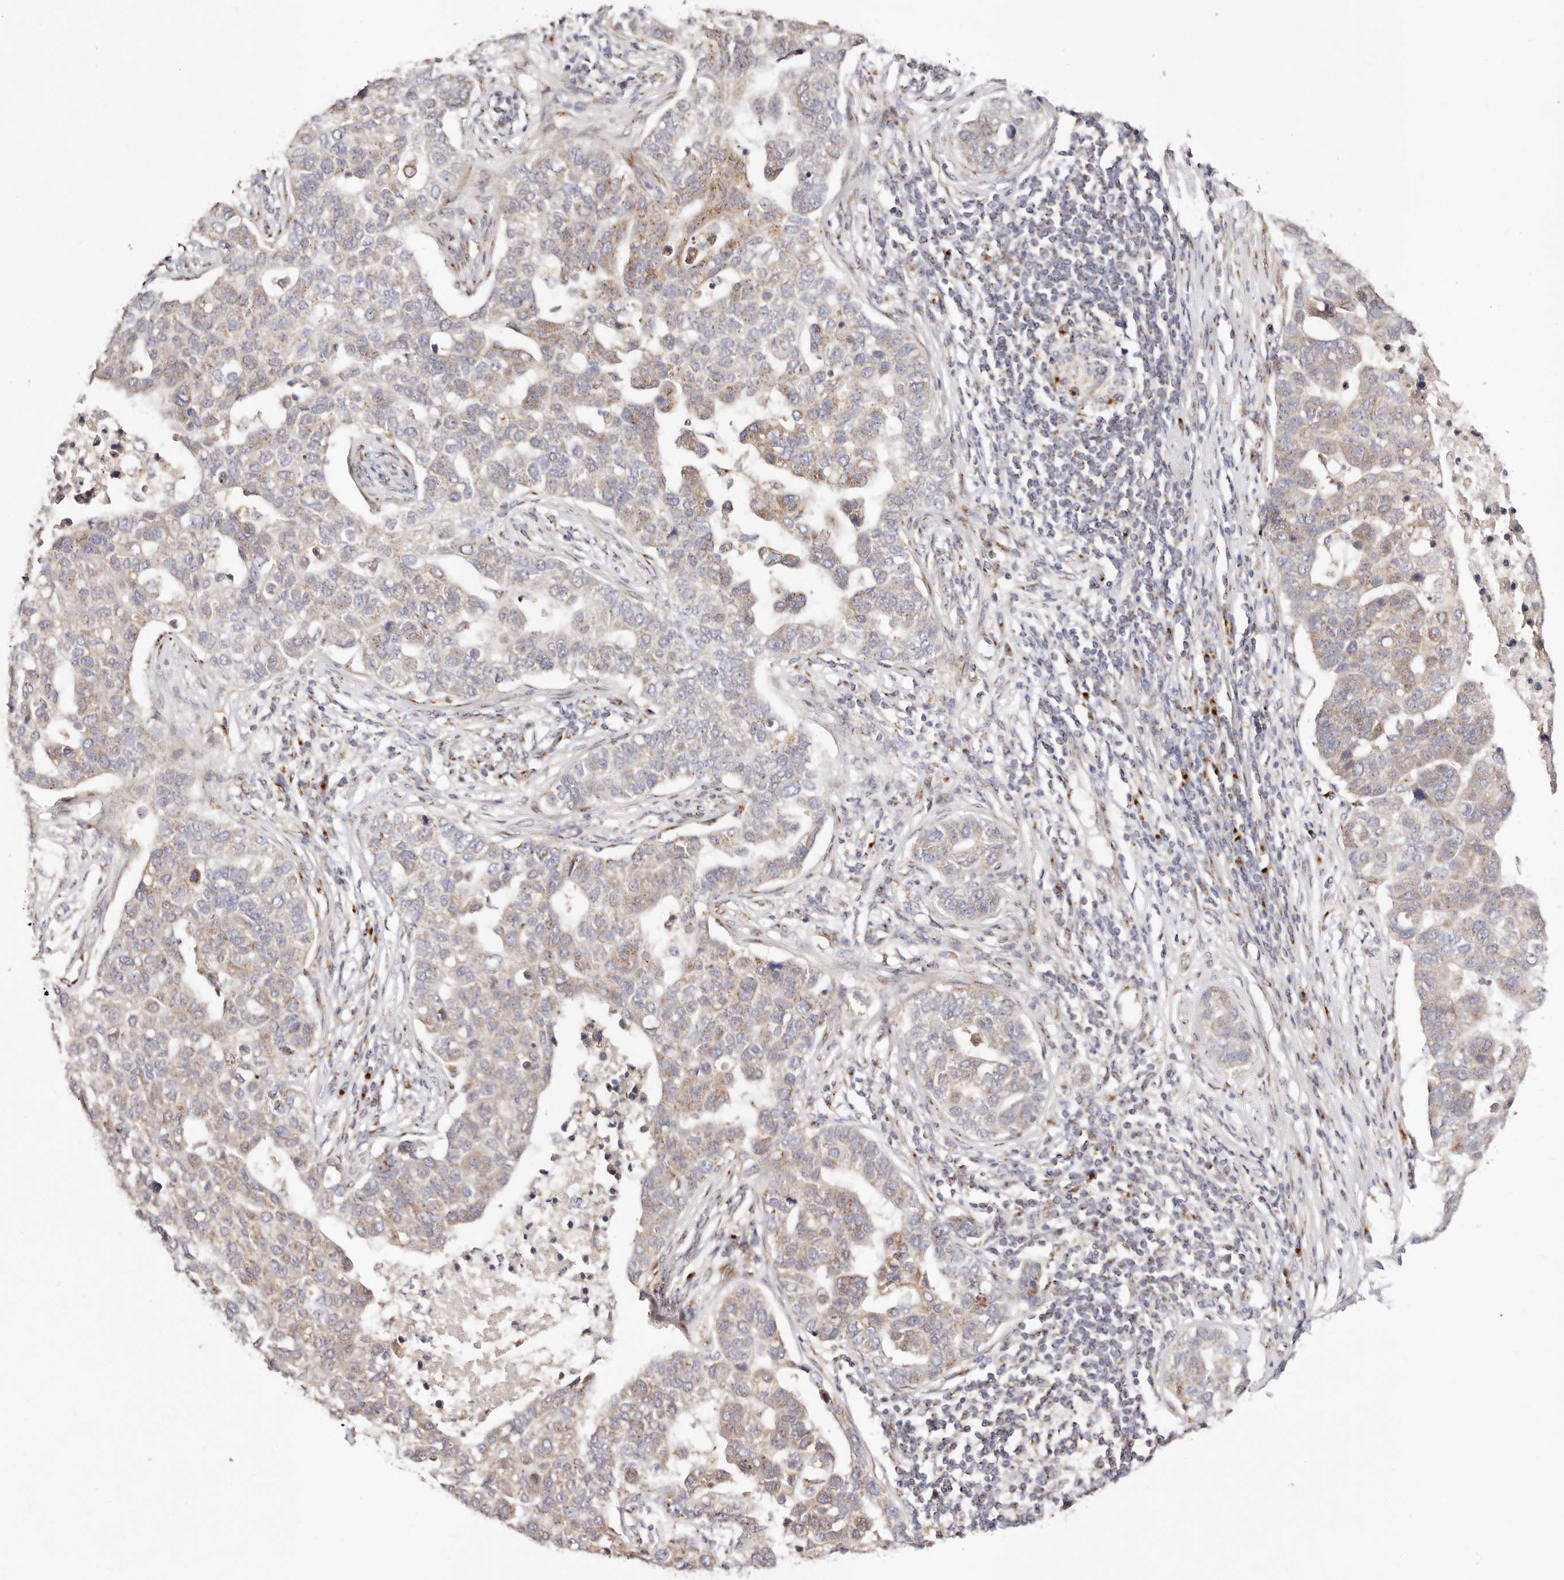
{"staining": {"intensity": "moderate", "quantity": "<25%", "location": "cytoplasmic/membranous"}, "tissue": "pancreatic cancer", "cell_type": "Tumor cells", "image_type": "cancer", "snomed": [{"axis": "morphology", "description": "Adenocarcinoma, NOS"}, {"axis": "topography", "description": "Pancreas"}], "caption": "Pancreatic adenocarcinoma stained with a brown dye demonstrates moderate cytoplasmic/membranous positive expression in about <25% of tumor cells.", "gene": "MAPK6", "patient": {"sex": "female", "age": 61}}